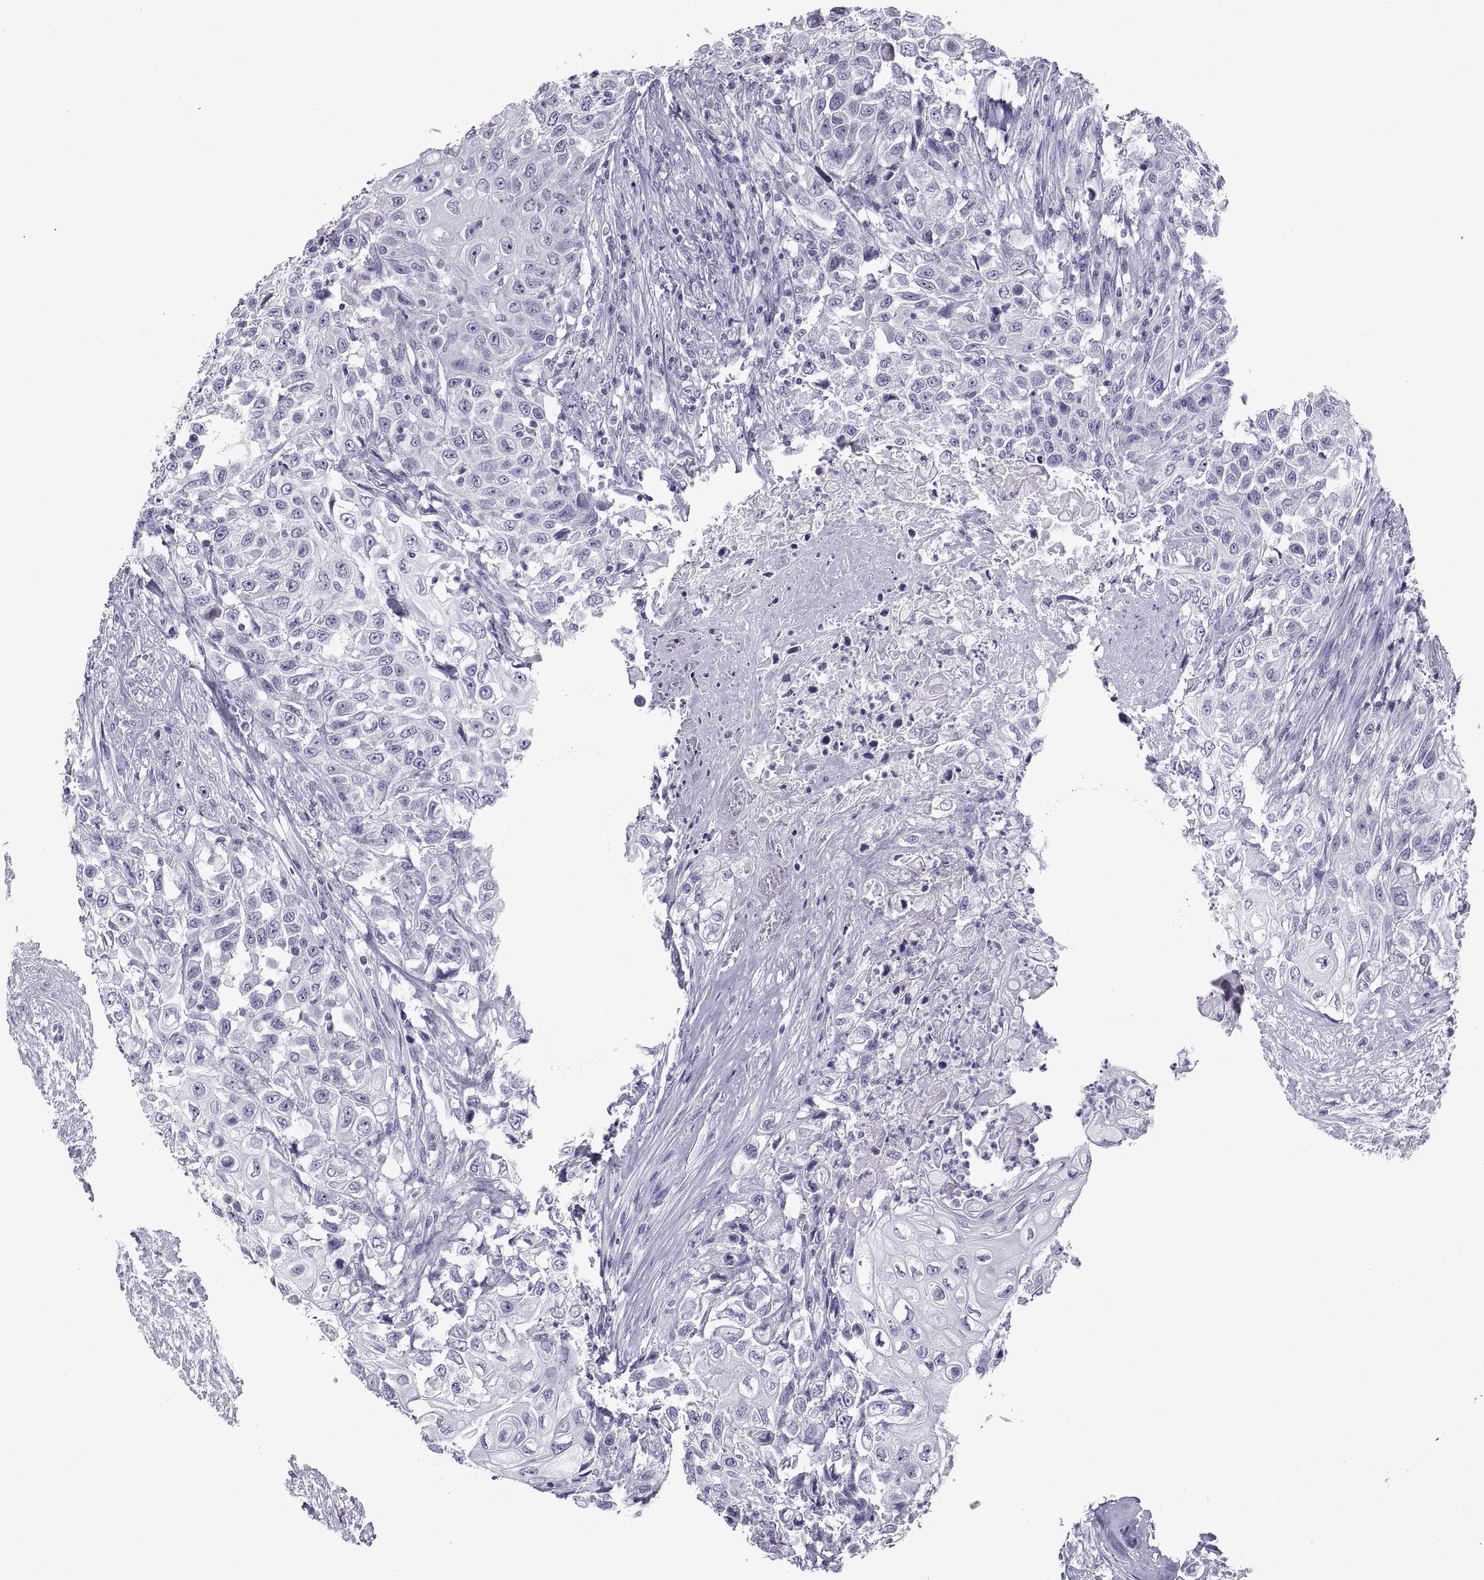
{"staining": {"intensity": "negative", "quantity": "none", "location": "none"}, "tissue": "urothelial cancer", "cell_type": "Tumor cells", "image_type": "cancer", "snomed": [{"axis": "morphology", "description": "Urothelial carcinoma, High grade"}, {"axis": "topography", "description": "Urinary bladder"}], "caption": "High power microscopy histopathology image of an immunohistochemistry micrograph of urothelial carcinoma (high-grade), revealing no significant positivity in tumor cells.", "gene": "RGS20", "patient": {"sex": "female", "age": 56}}